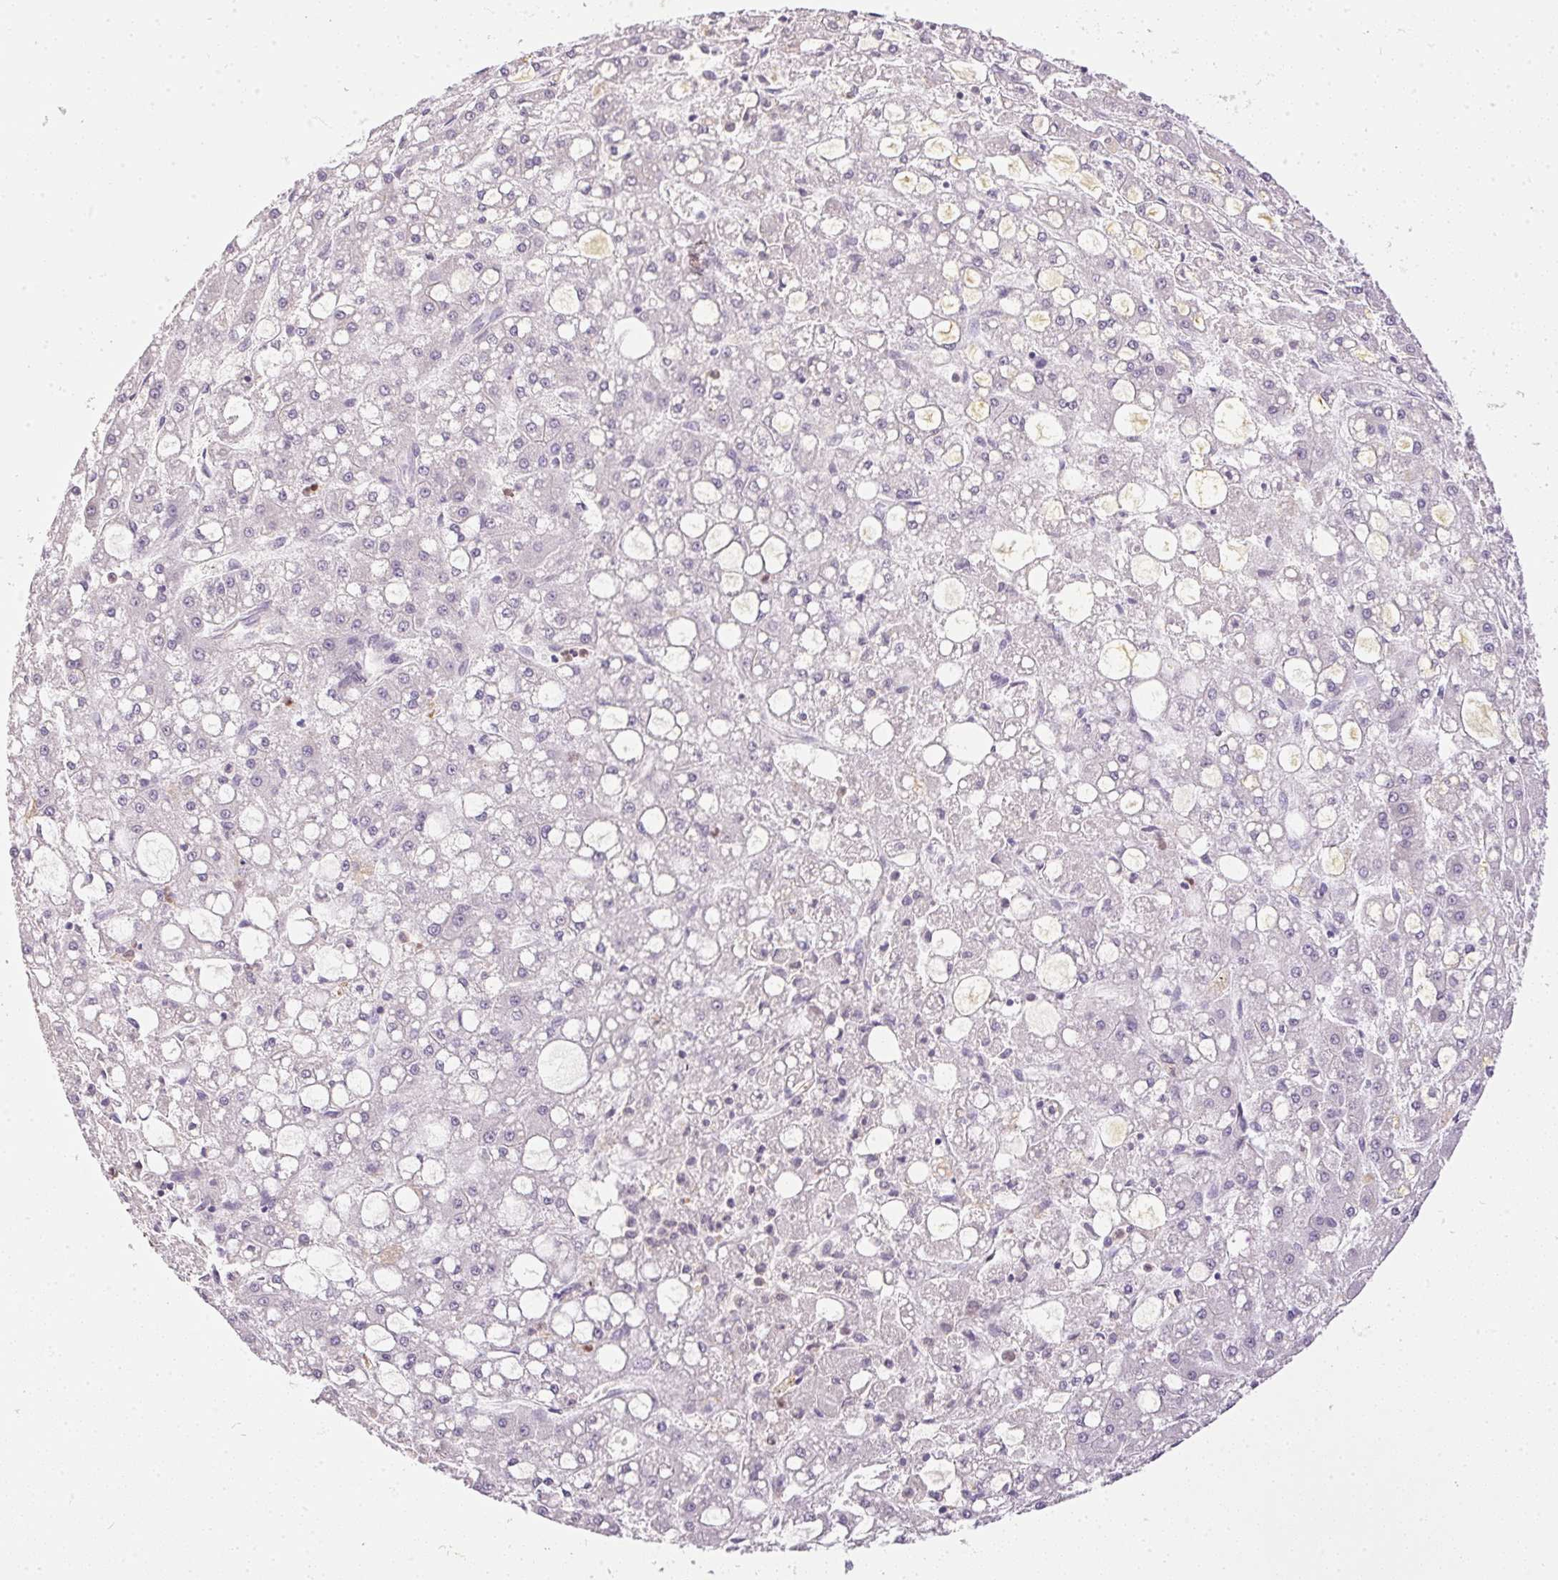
{"staining": {"intensity": "negative", "quantity": "none", "location": "none"}, "tissue": "liver cancer", "cell_type": "Tumor cells", "image_type": "cancer", "snomed": [{"axis": "morphology", "description": "Carcinoma, Hepatocellular, NOS"}, {"axis": "topography", "description": "Liver"}], "caption": "This is an immunohistochemistry image of human liver cancer (hepatocellular carcinoma). There is no expression in tumor cells.", "gene": "S100A3", "patient": {"sex": "male", "age": 67}}